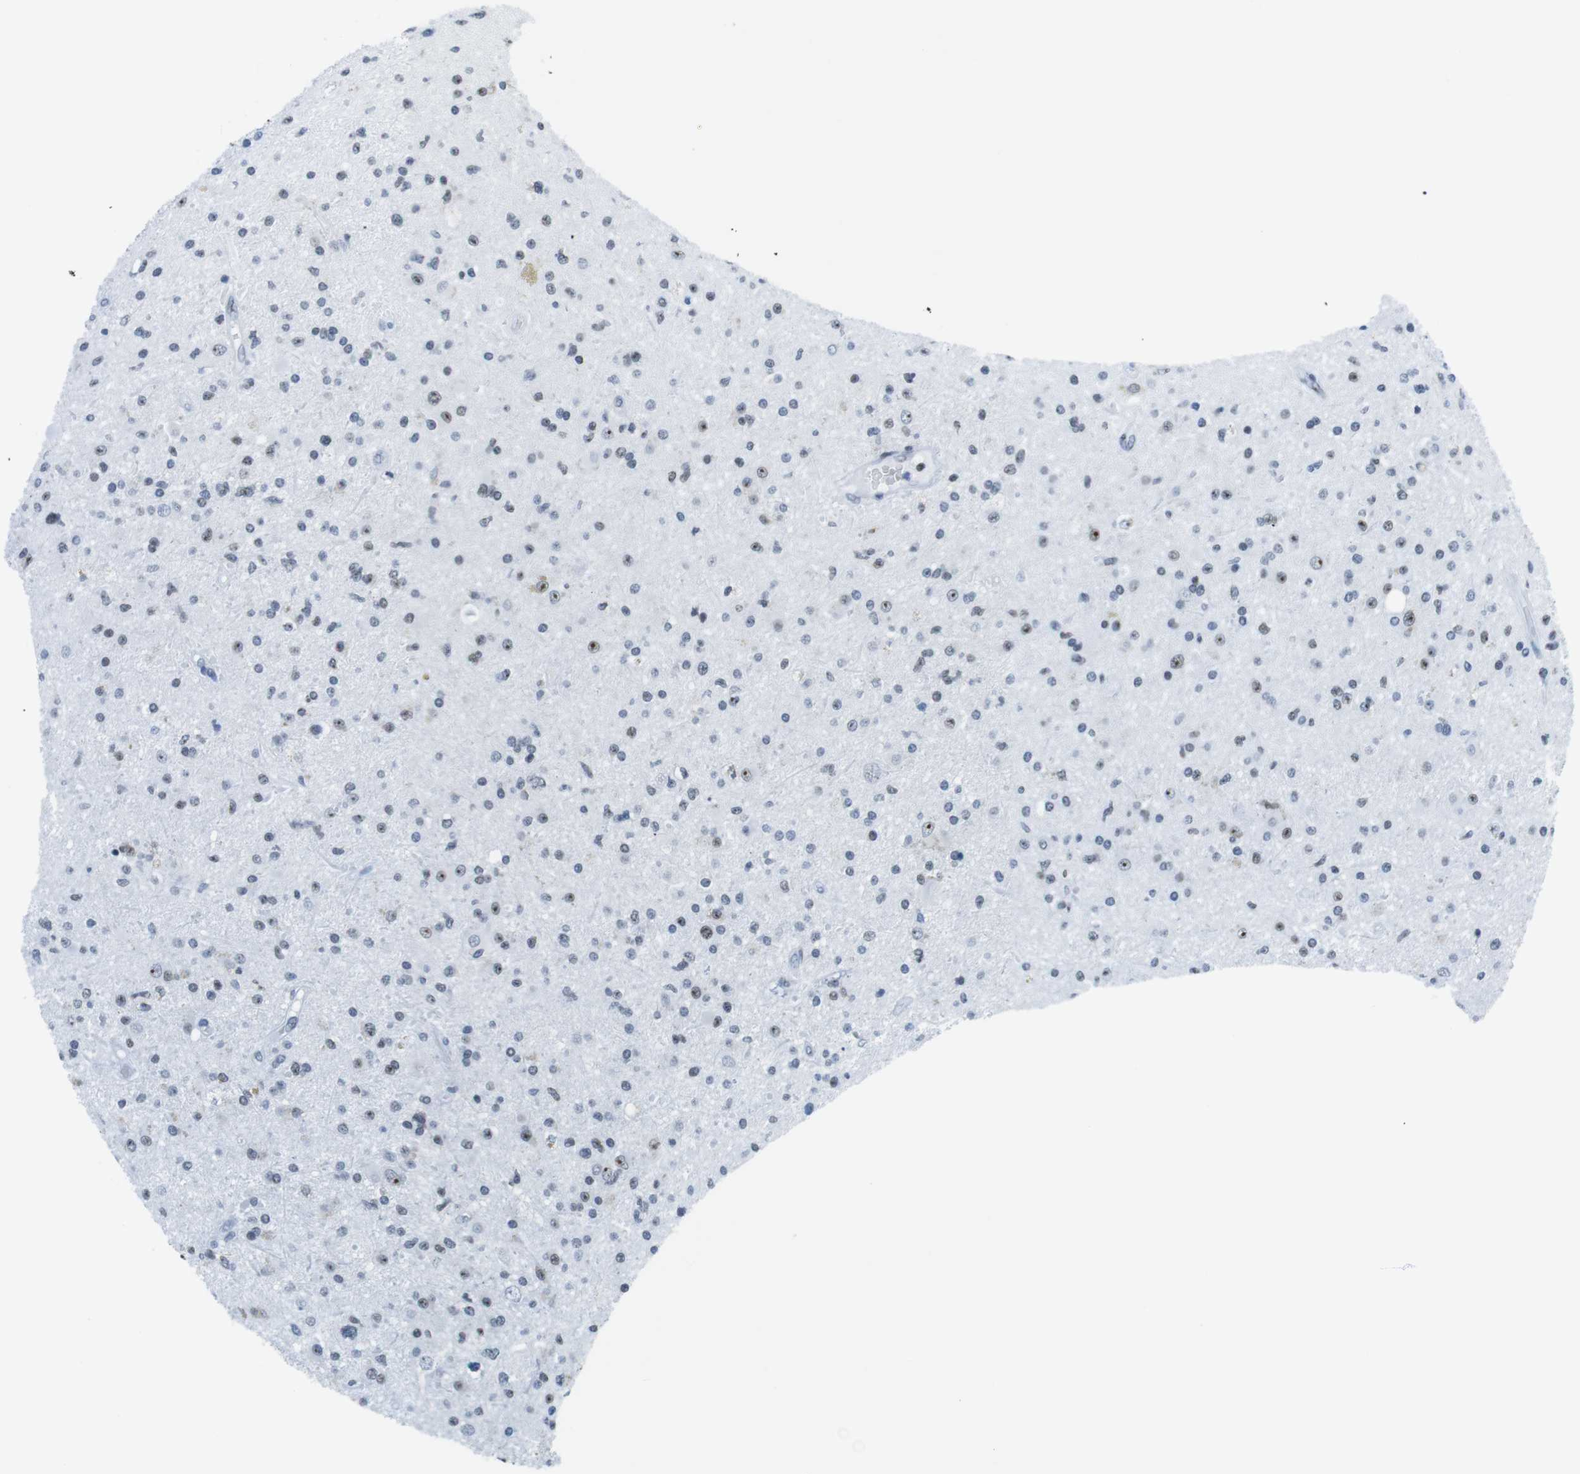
{"staining": {"intensity": "weak", "quantity": "25%-75%", "location": "nuclear"}, "tissue": "glioma", "cell_type": "Tumor cells", "image_type": "cancer", "snomed": [{"axis": "morphology", "description": "Glioma, malignant, High grade"}, {"axis": "topography", "description": "Brain"}], "caption": "DAB (3,3'-diaminobenzidine) immunohistochemical staining of human malignant glioma (high-grade) exhibits weak nuclear protein expression in about 25%-75% of tumor cells. (DAB (3,3'-diaminobenzidine) IHC, brown staining for protein, blue staining for nuclei).", "gene": "NIFK", "patient": {"sex": "male", "age": 33}}